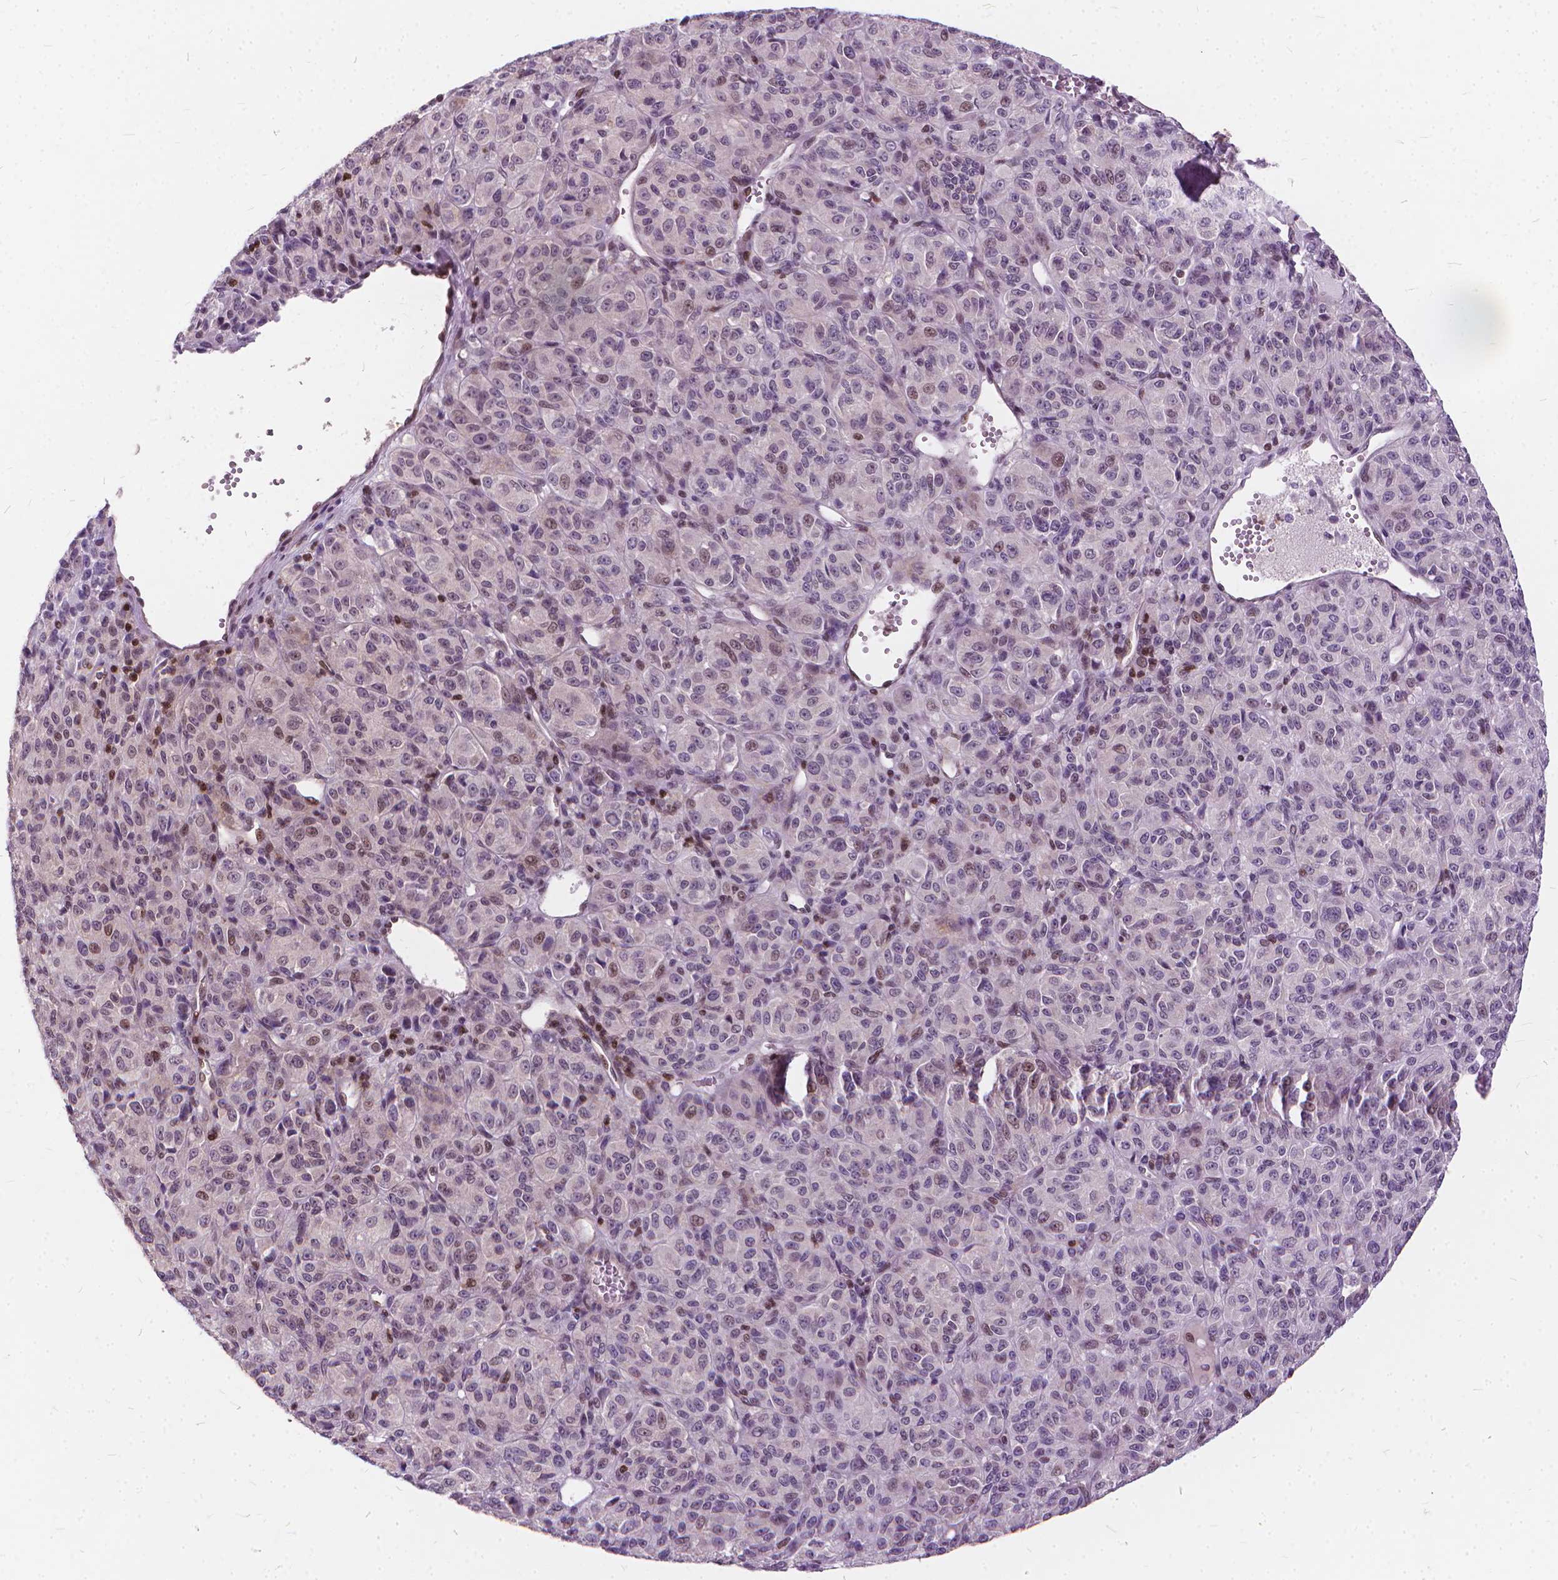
{"staining": {"intensity": "weak", "quantity": "<25%", "location": "nuclear"}, "tissue": "melanoma", "cell_type": "Tumor cells", "image_type": "cancer", "snomed": [{"axis": "morphology", "description": "Malignant melanoma, Metastatic site"}, {"axis": "topography", "description": "Brain"}], "caption": "This is an immunohistochemistry (IHC) micrograph of human melanoma. There is no expression in tumor cells.", "gene": "STAT5B", "patient": {"sex": "female", "age": 56}}